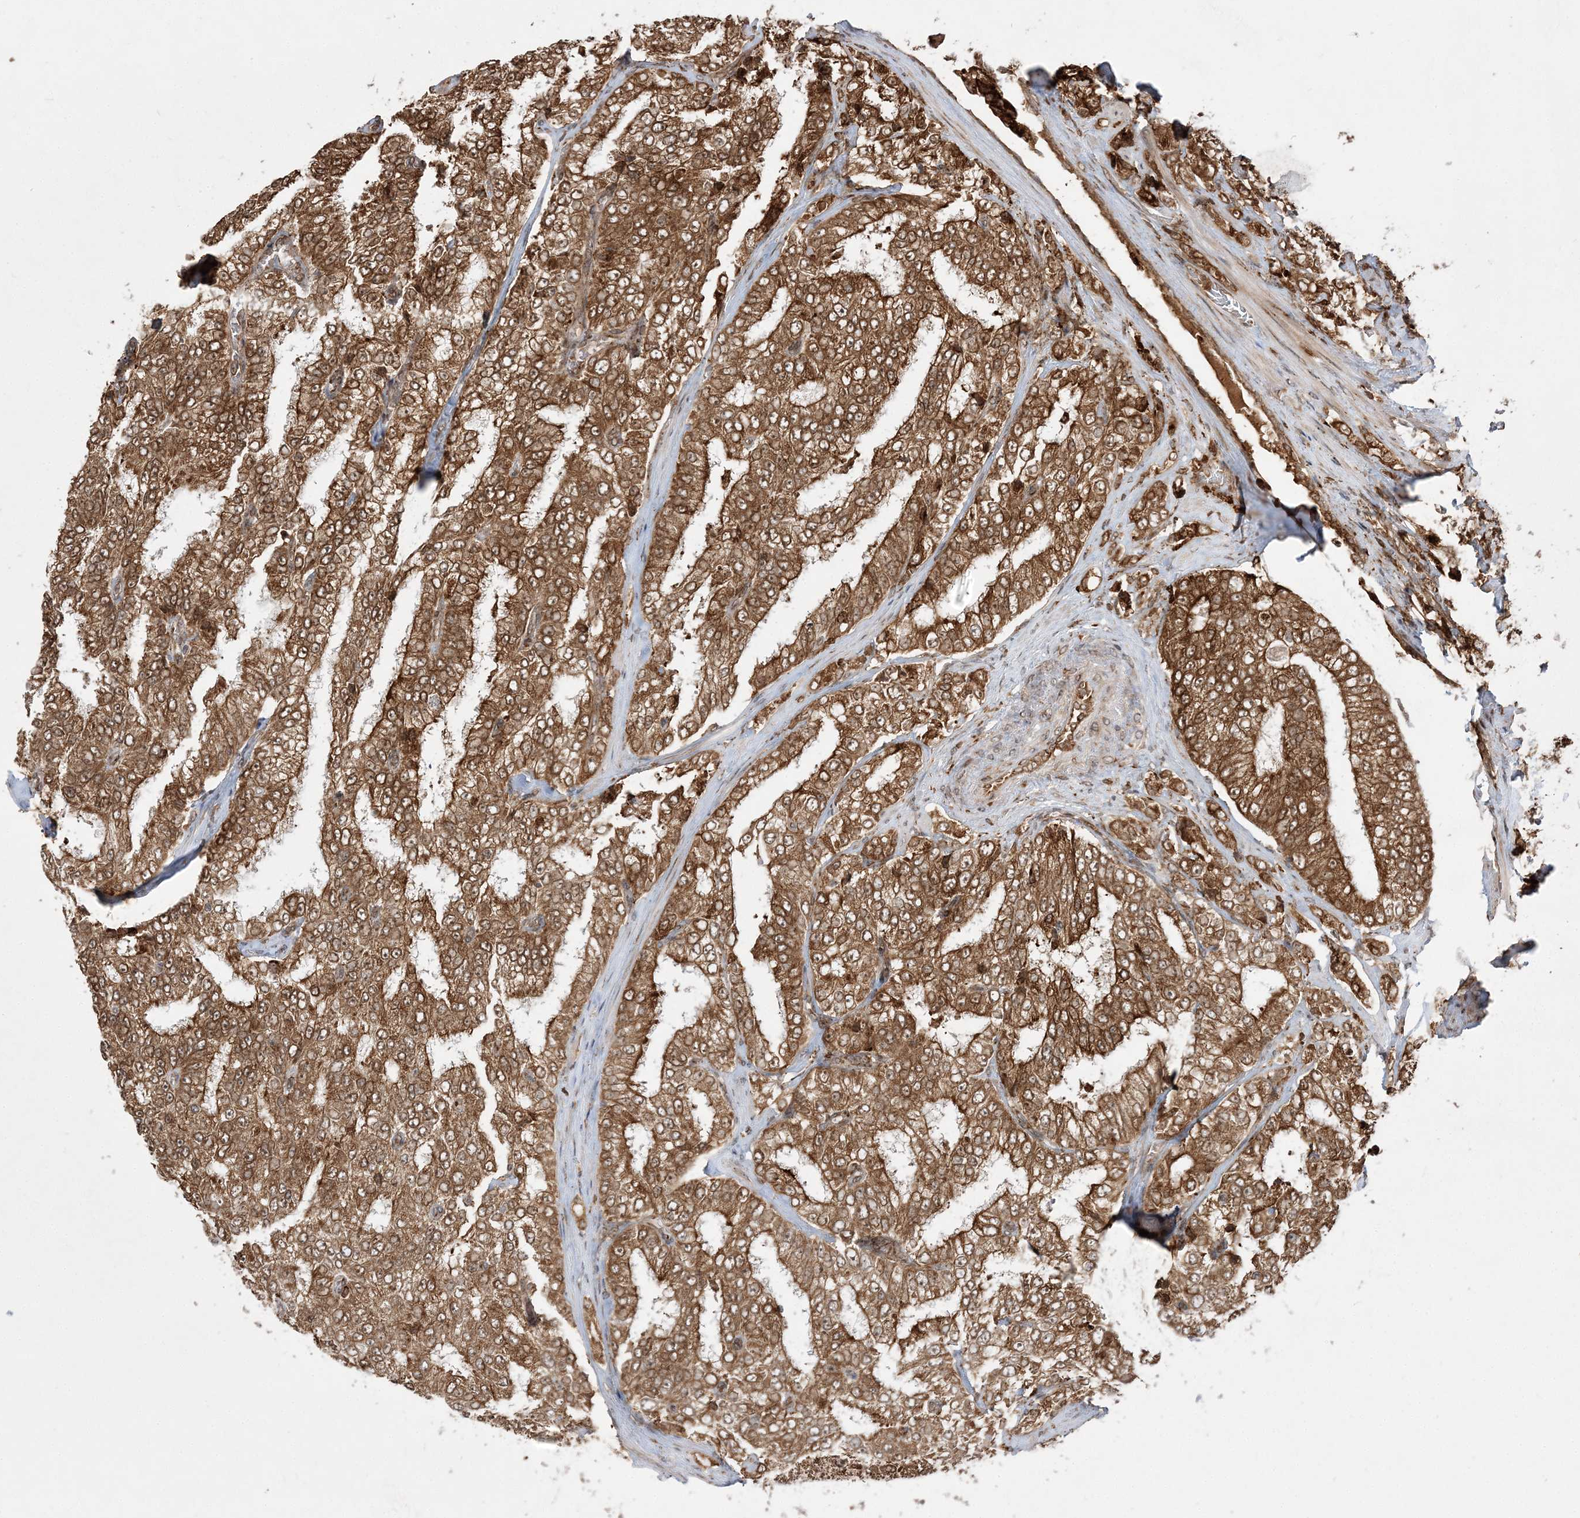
{"staining": {"intensity": "strong", "quantity": ">75%", "location": "cytoplasmic/membranous,nuclear"}, "tissue": "prostate cancer", "cell_type": "Tumor cells", "image_type": "cancer", "snomed": [{"axis": "morphology", "description": "Adenocarcinoma, High grade"}, {"axis": "topography", "description": "Prostate"}], "caption": "A photomicrograph of high-grade adenocarcinoma (prostate) stained for a protein displays strong cytoplasmic/membranous and nuclear brown staining in tumor cells.", "gene": "EPC2", "patient": {"sex": "male", "age": 58}}